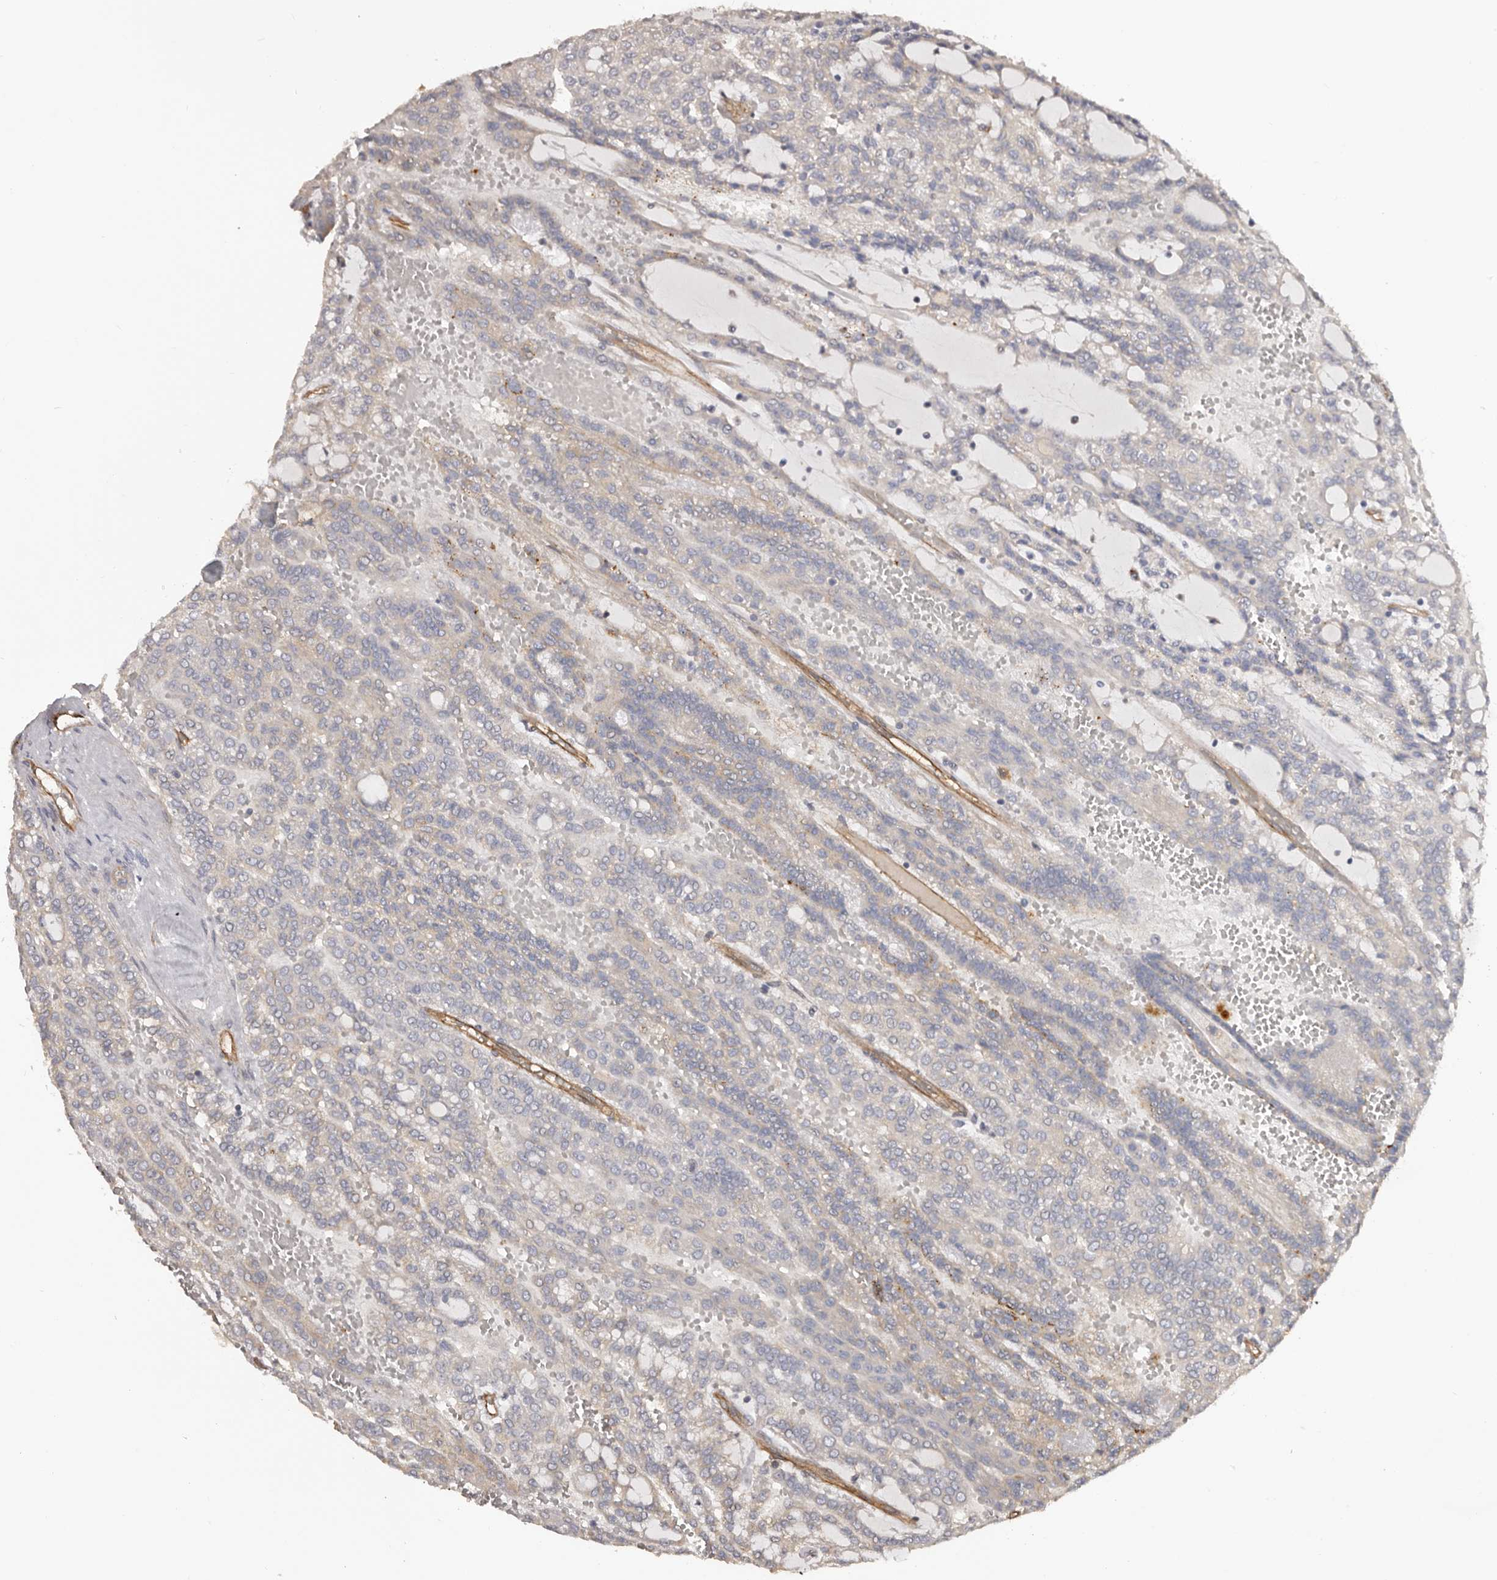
{"staining": {"intensity": "weak", "quantity": ">75%", "location": "cytoplasmic/membranous"}, "tissue": "renal cancer", "cell_type": "Tumor cells", "image_type": "cancer", "snomed": [{"axis": "morphology", "description": "Adenocarcinoma, NOS"}, {"axis": "topography", "description": "Kidney"}], "caption": "Renal cancer (adenocarcinoma) stained with a protein marker exhibits weak staining in tumor cells.", "gene": "GTPBP1", "patient": {"sex": "male", "age": 63}}